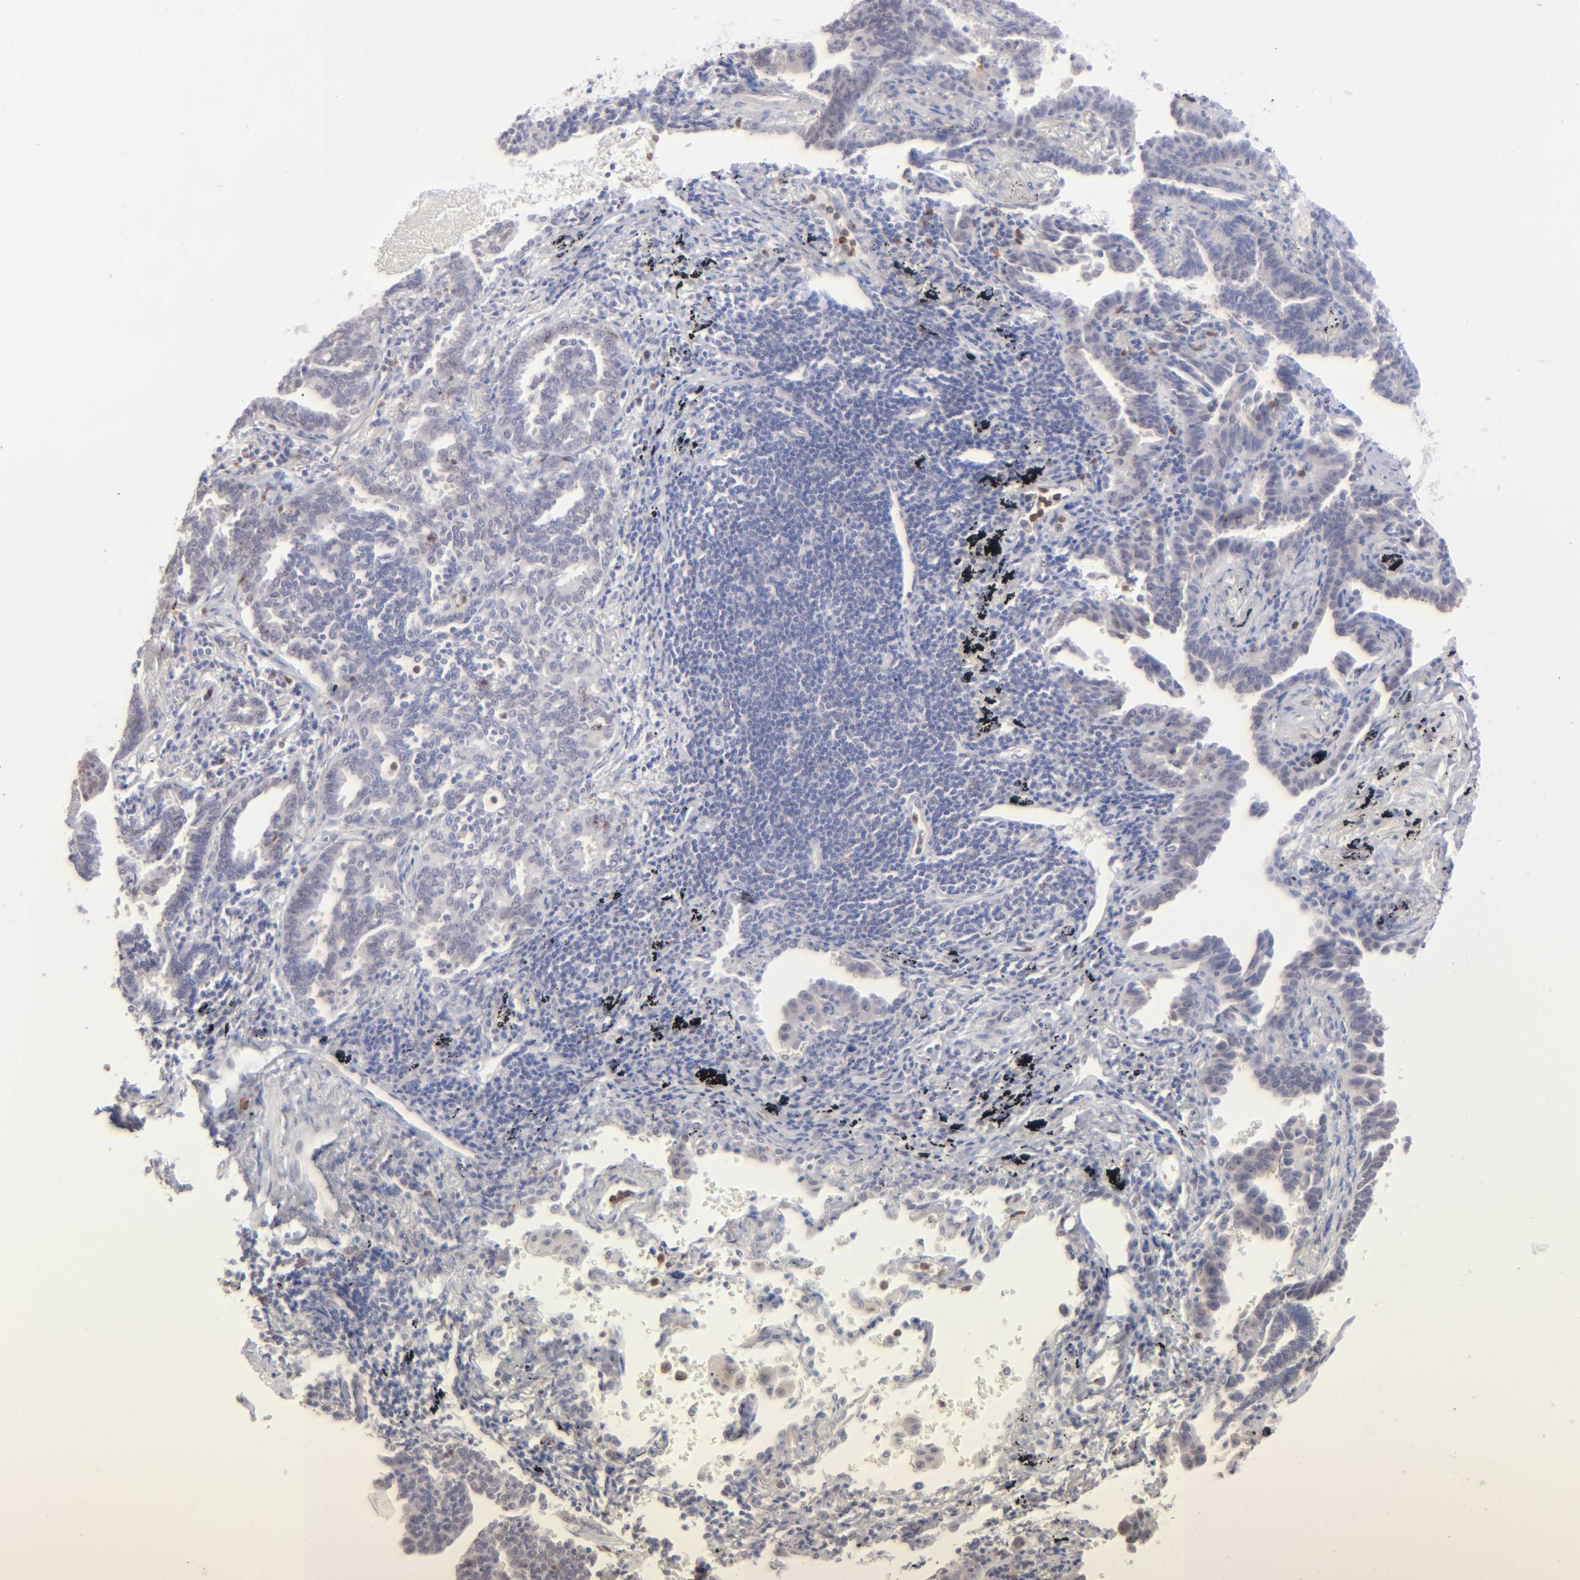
{"staining": {"intensity": "weak", "quantity": "25%-75%", "location": "cytoplasmic/membranous"}, "tissue": "lung cancer", "cell_type": "Tumor cells", "image_type": "cancer", "snomed": [{"axis": "morphology", "description": "Adenocarcinoma, NOS"}, {"axis": "topography", "description": "Lung"}], "caption": "Adenocarcinoma (lung) tissue demonstrates weak cytoplasmic/membranous positivity in about 25%-75% of tumor cells, visualized by immunohistochemistry.", "gene": "MGAM", "patient": {"sex": "female", "age": 64}}